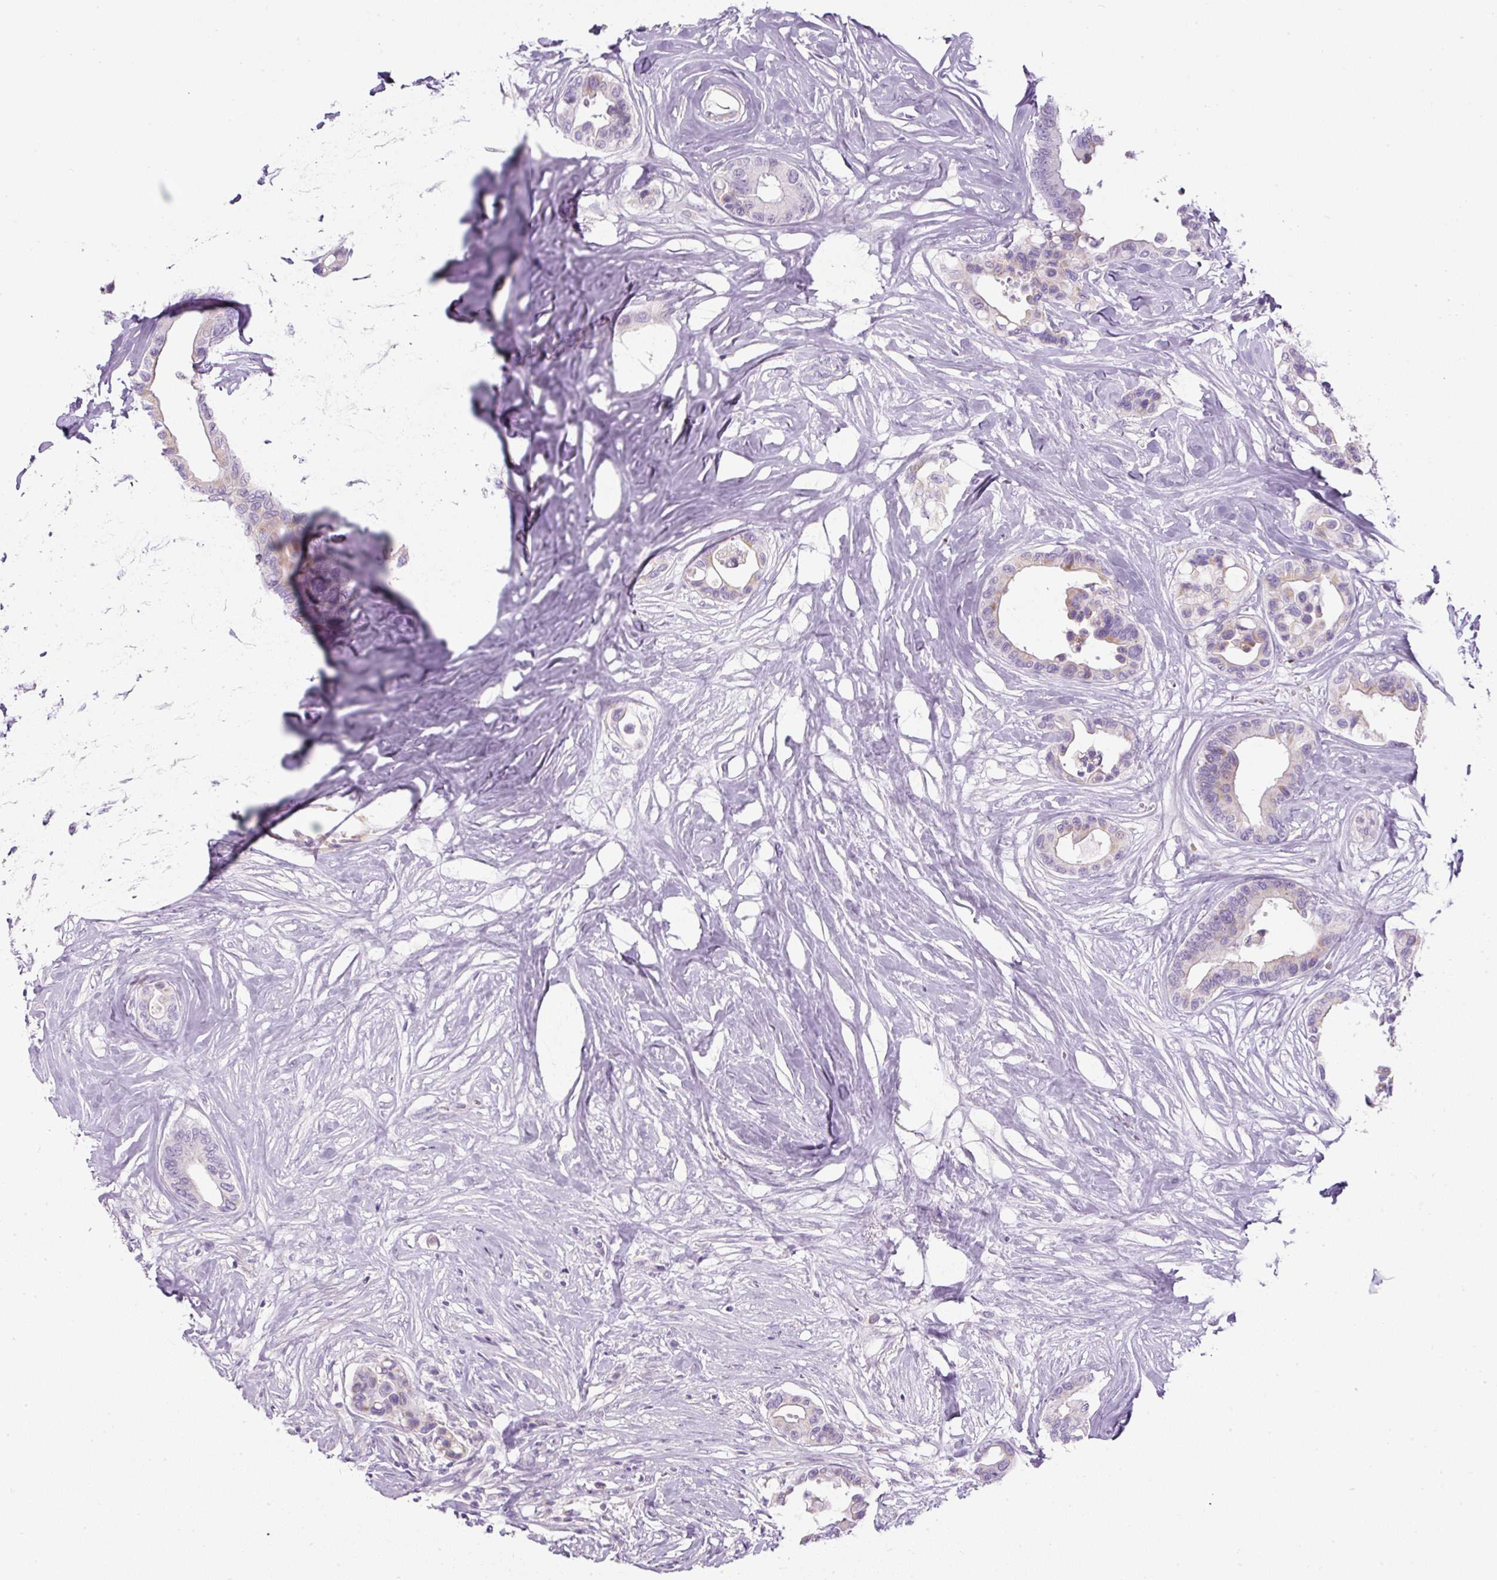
{"staining": {"intensity": "negative", "quantity": "none", "location": "none"}, "tissue": "colorectal cancer", "cell_type": "Tumor cells", "image_type": "cancer", "snomed": [{"axis": "morphology", "description": "Normal tissue, NOS"}, {"axis": "morphology", "description": "Adenocarcinoma, NOS"}, {"axis": "topography", "description": "Colon"}], "caption": "Colorectal cancer (adenocarcinoma) was stained to show a protein in brown. There is no significant expression in tumor cells.", "gene": "FGFBP3", "patient": {"sex": "male", "age": 82}}